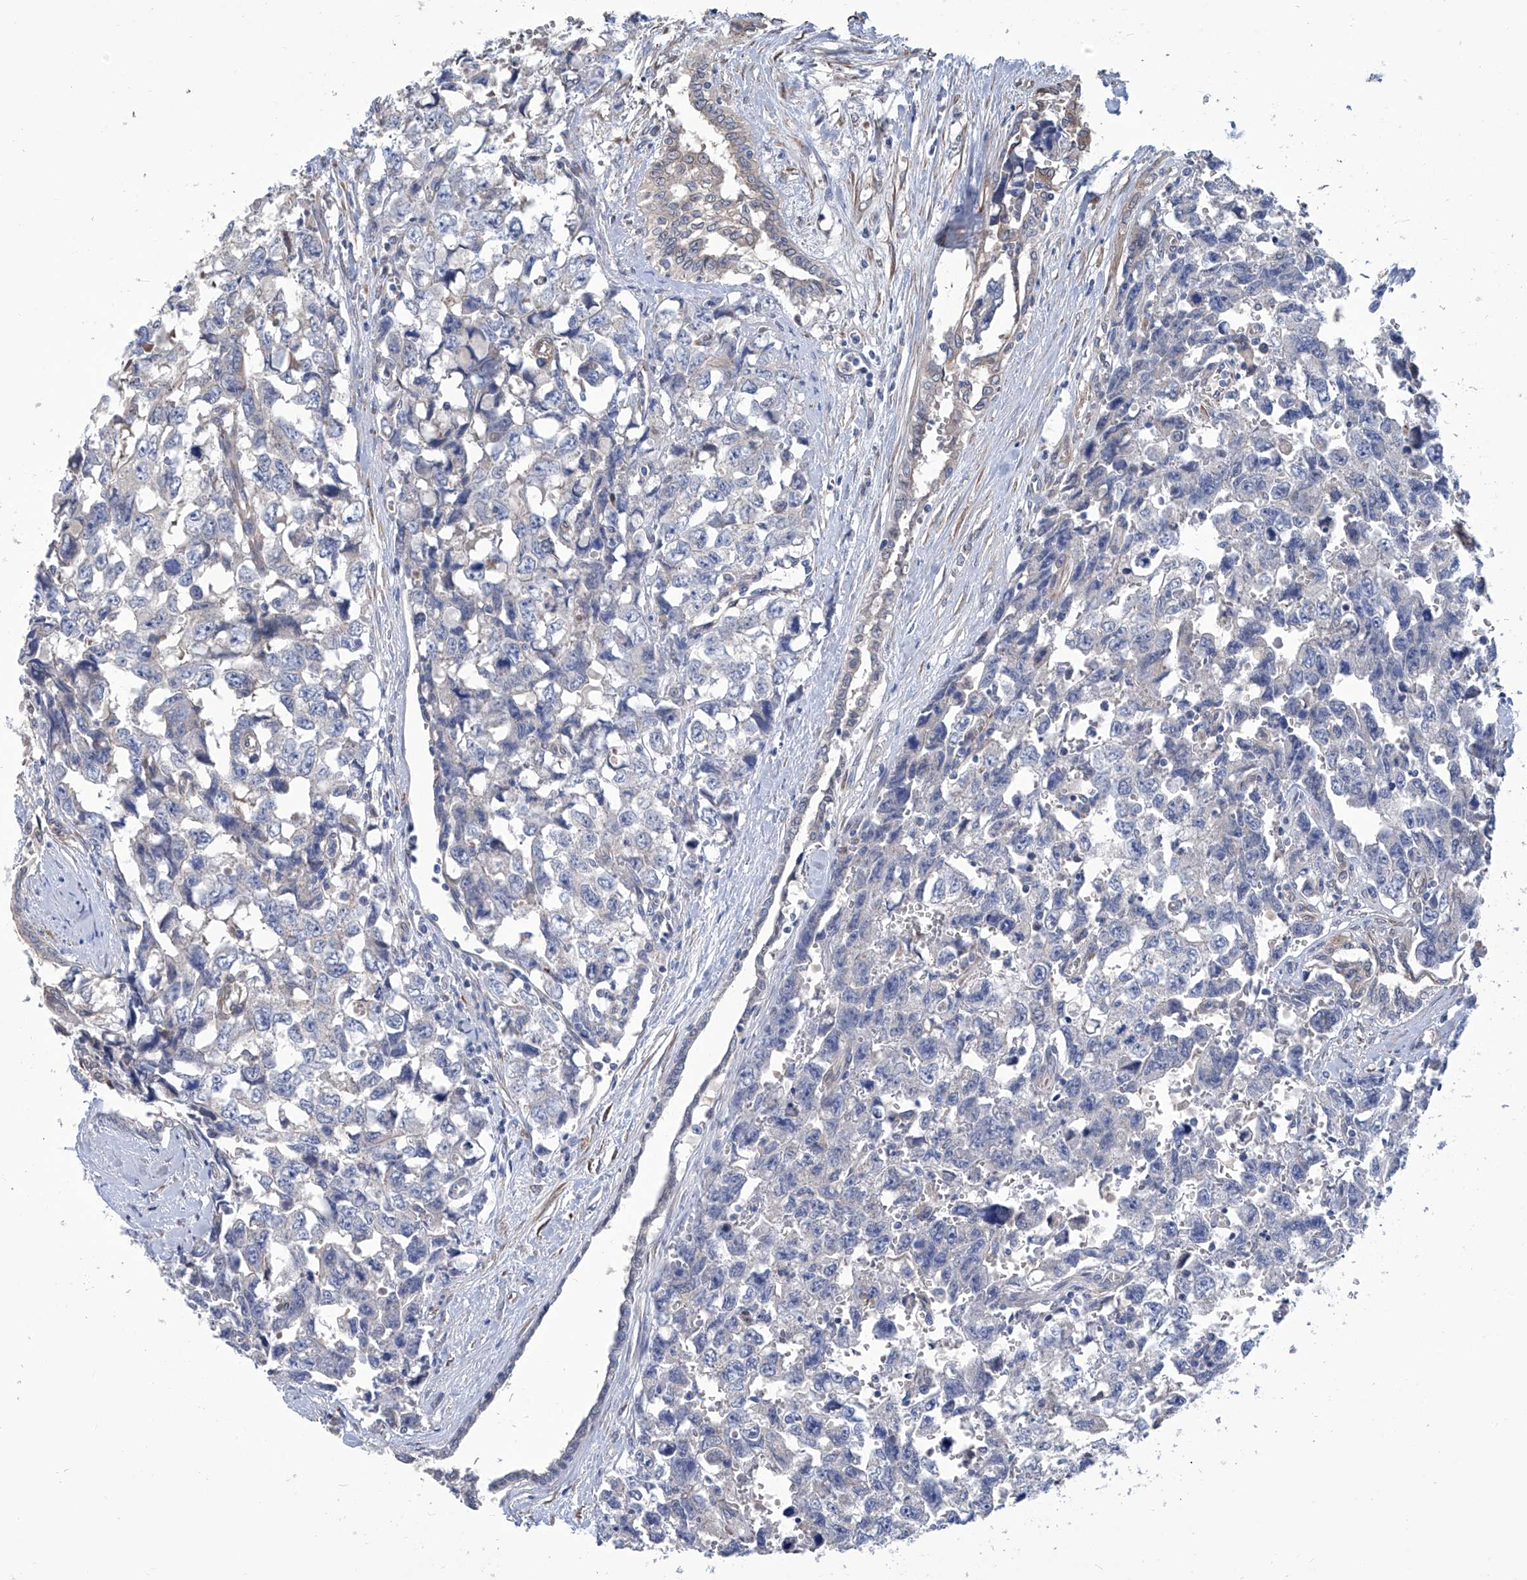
{"staining": {"intensity": "negative", "quantity": "none", "location": "none"}, "tissue": "testis cancer", "cell_type": "Tumor cells", "image_type": "cancer", "snomed": [{"axis": "morphology", "description": "Carcinoma, Embryonal, NOS"}, {"axis": "topography", "description": "Testis"}], "caption": "This is an IHC image of human testis cancer. There is no positivity in tumor cells.", "gene": "SMS", "patient": {"sex": "male", "age": 31}}